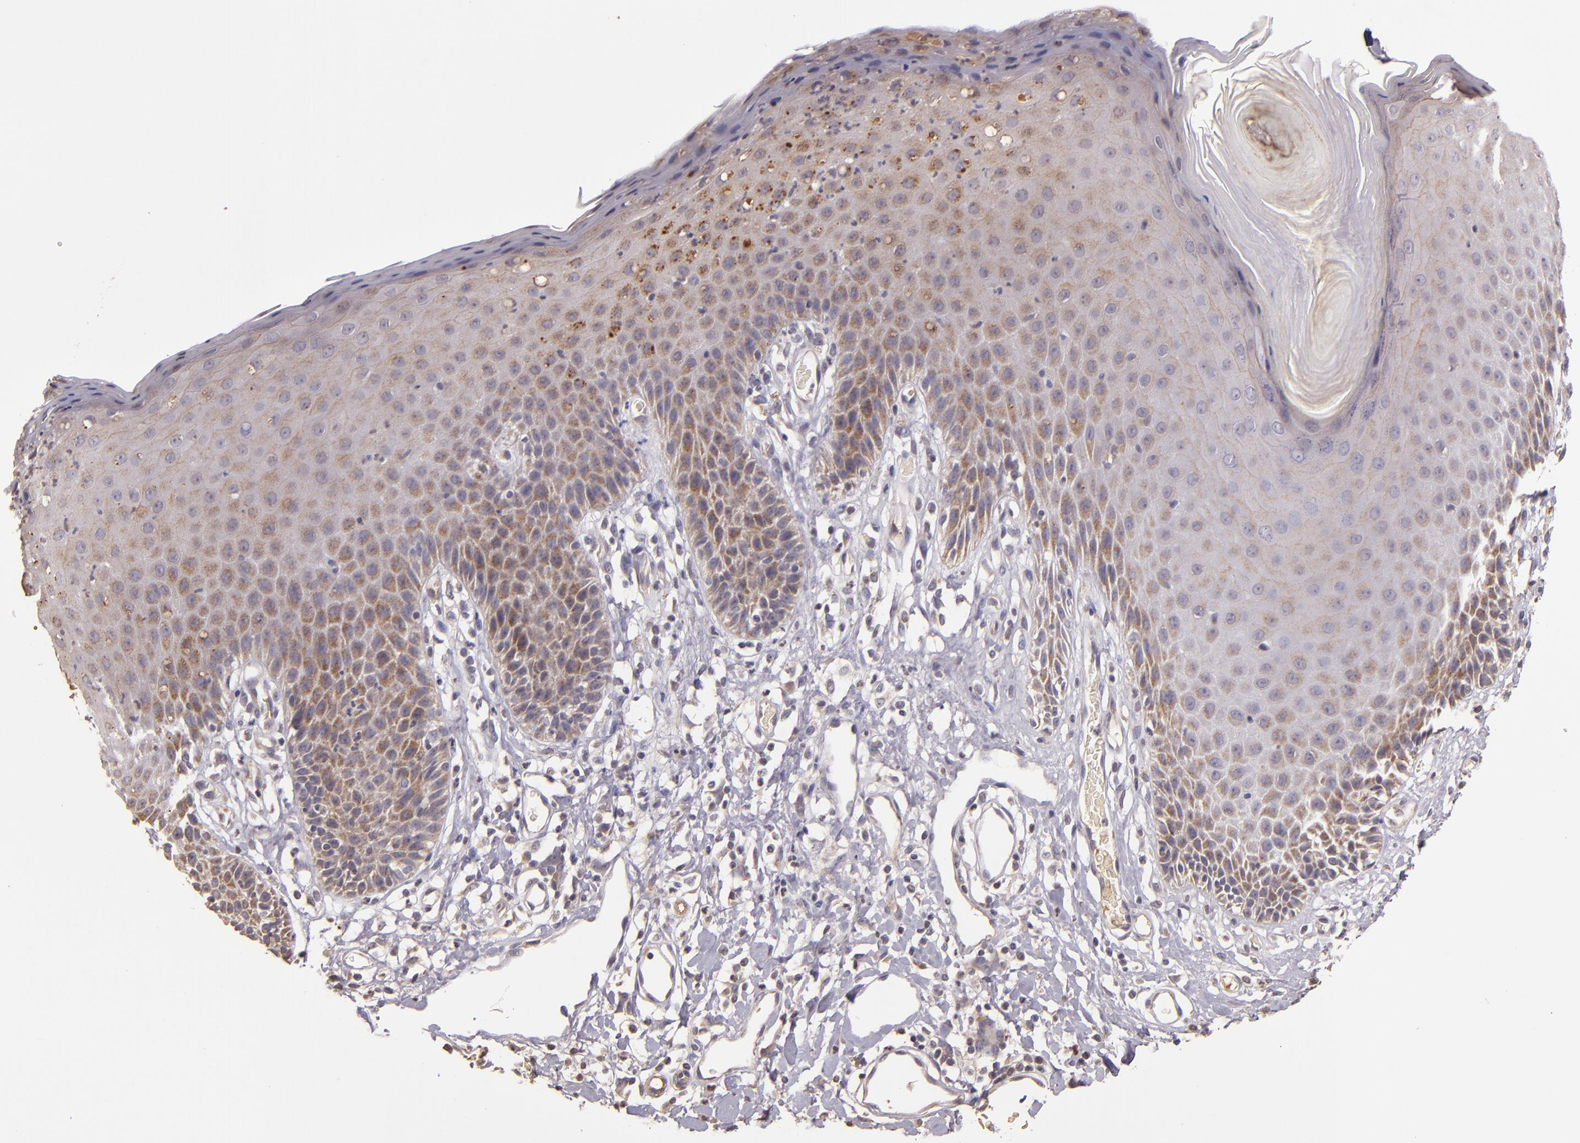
{"staining": {"intensity": "moderate", "quantity": "25%-75%", "location": "cytoplasmic/membranous"}, "tissue": "skin", "cell_type": "Epidermal cells", "image_type": "normal", "snomed": [{"axis": "morphology", "description": "Normal tissue, NOS"}, {"axis": "topography", "description": "Vulva"}, {"axis": "topography", "description": "Peripheral nerve tissue"}], "caption": "Immunohistochemical staining of unremarkable skin displays 25%-75% levels of moderate cytoplasmic/membranous protein expression in about 25%-75% of epidermal cells. (brown staining indicates protein expression, while blue staining denotes nuclei).", "gene": "ABL1", "patient": {"sex": "female", "age": 68}}